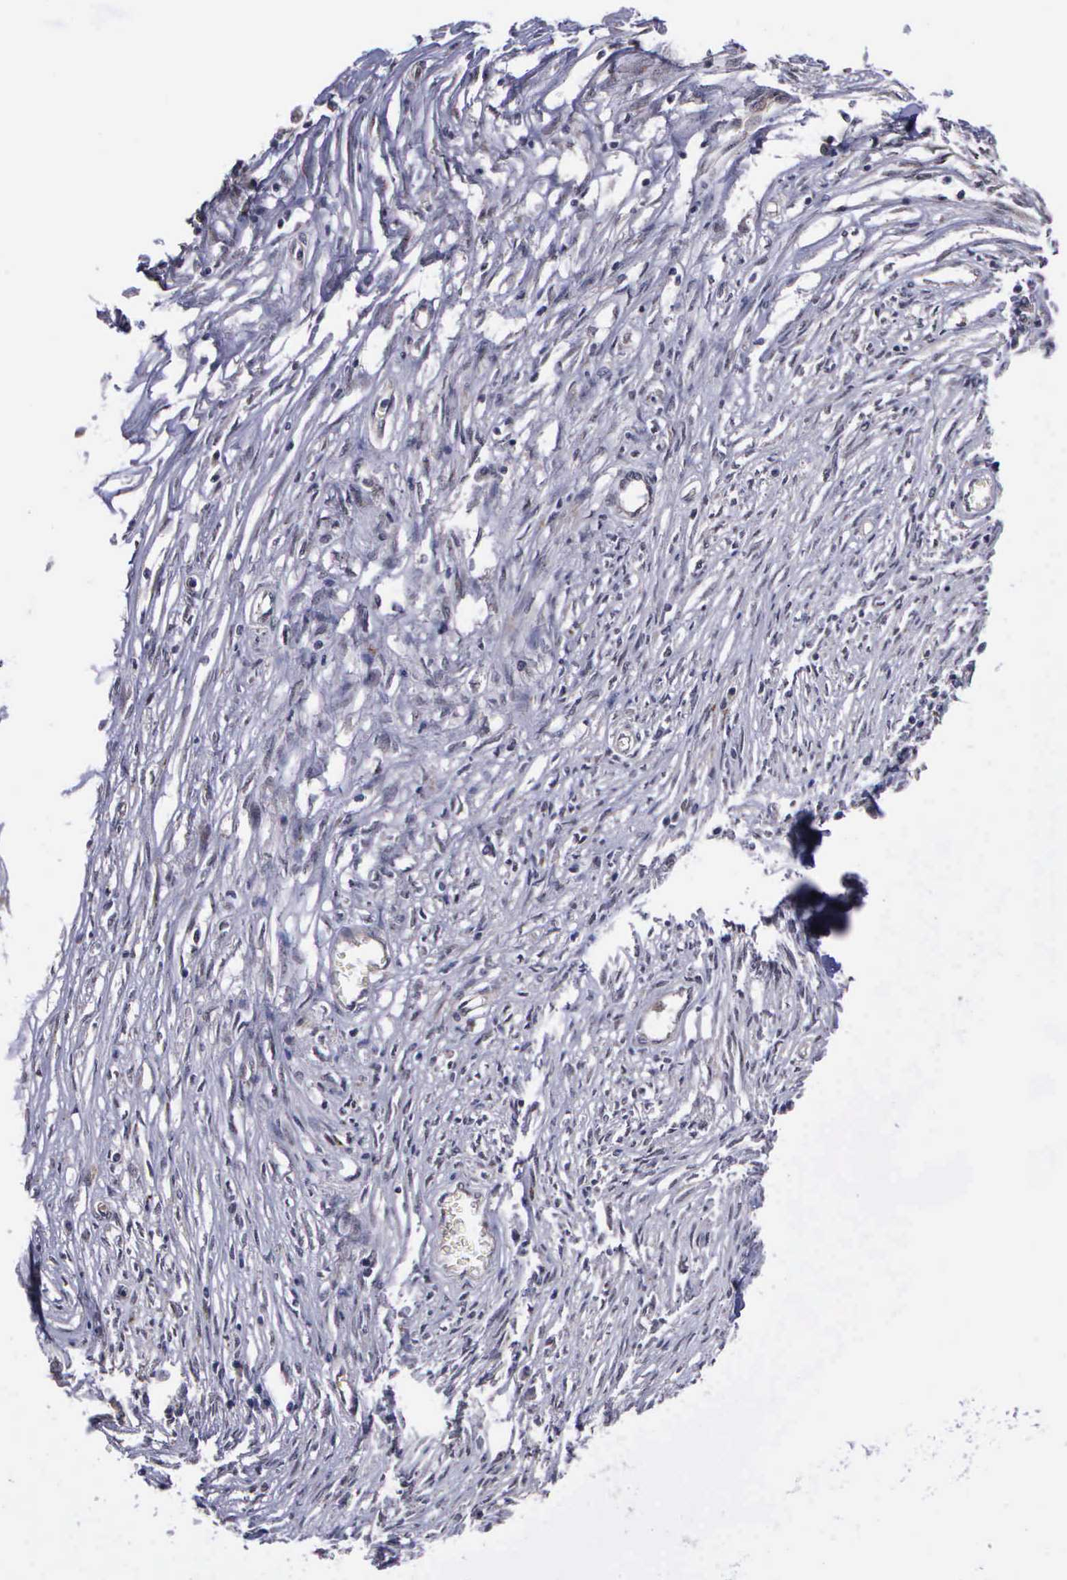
{"staining": {"intensity": "negative", "quantity": "none", "location": "none"}, "tissue": "adipose tissue", "cell_type": "Adipocytes", "image_type": "normal", "snomed": [{"axis": "morphology", "description": "Normal tissue, NOS"}, {"axis": "morphology", "description": "Sarcoma, NOS"}, {"axis": "topography", "description": "Skin"}, {"axis": "topography", "description": "Soft tissue"}], "caption": "This photomicrograph is of benign adipose tissue stained with immunohistochemistry (IHC) to label a protein in brown with the nuclei are counter-stained blue. There is no expression in adipocytes.", "gene": "MAP3K9", "patient": {"sex": "female", "age": 51}}